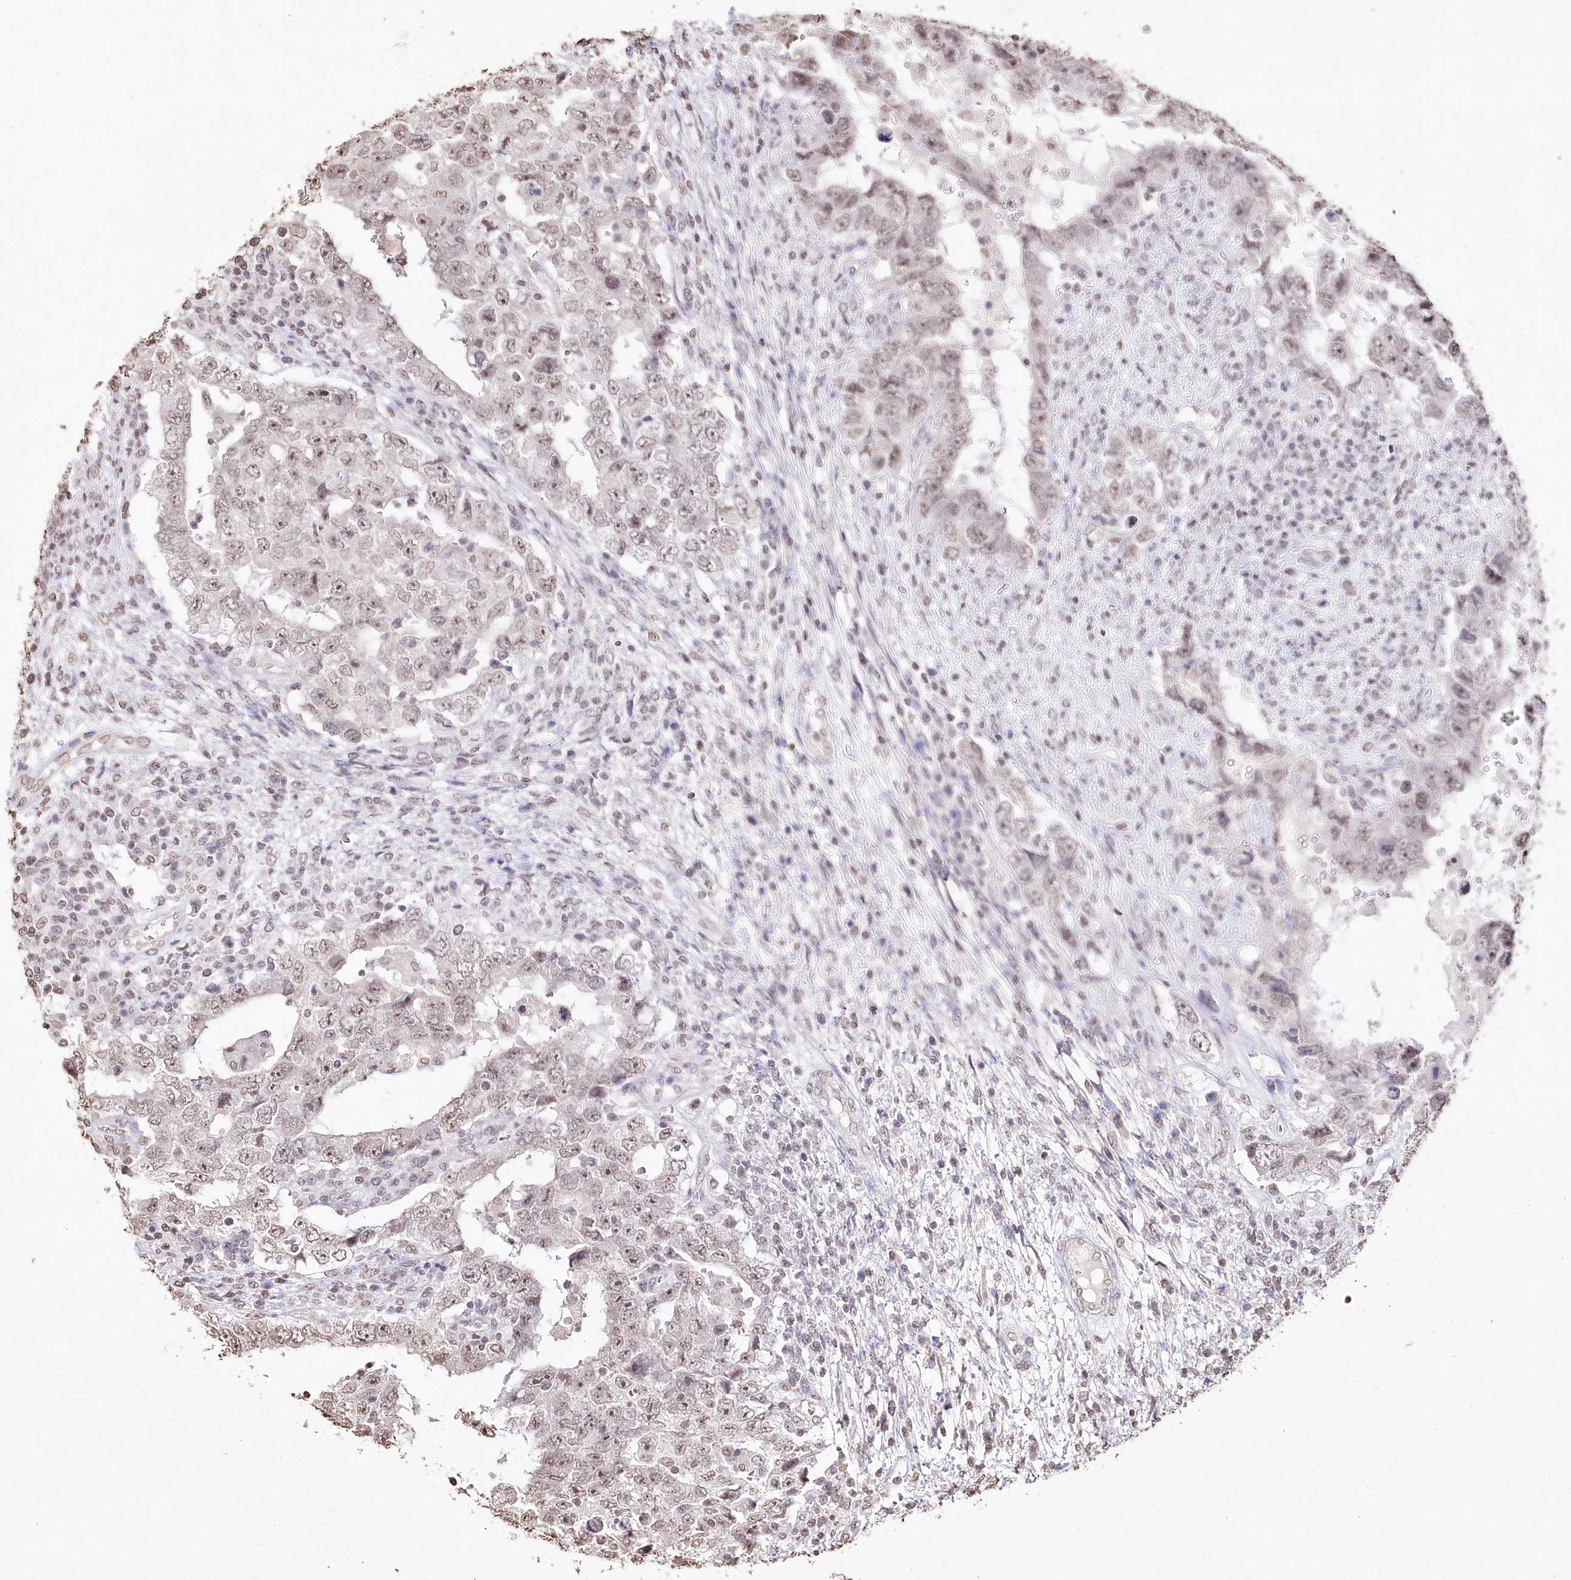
{"staining": {"intensity": "weak", "quantity": ">75%", "location": "nuclear"}, "tissue": "testis cancer", "cell_type": "Tumor cells", "image_type": "cancer", "snomed": [{"axis": "morphology", "description": "Carcinoma, Embryonal, NOS"}, {"axis": "topography", "description": "Testis"}], "caption": "Immunohistochemical staining of human testis embryonal carcinoma demonstrates low levels of weak nuclear staining in about >75% of tumor cells.", "gene": "DMXL1", "patient": {"sex": "male", "age": 26}}